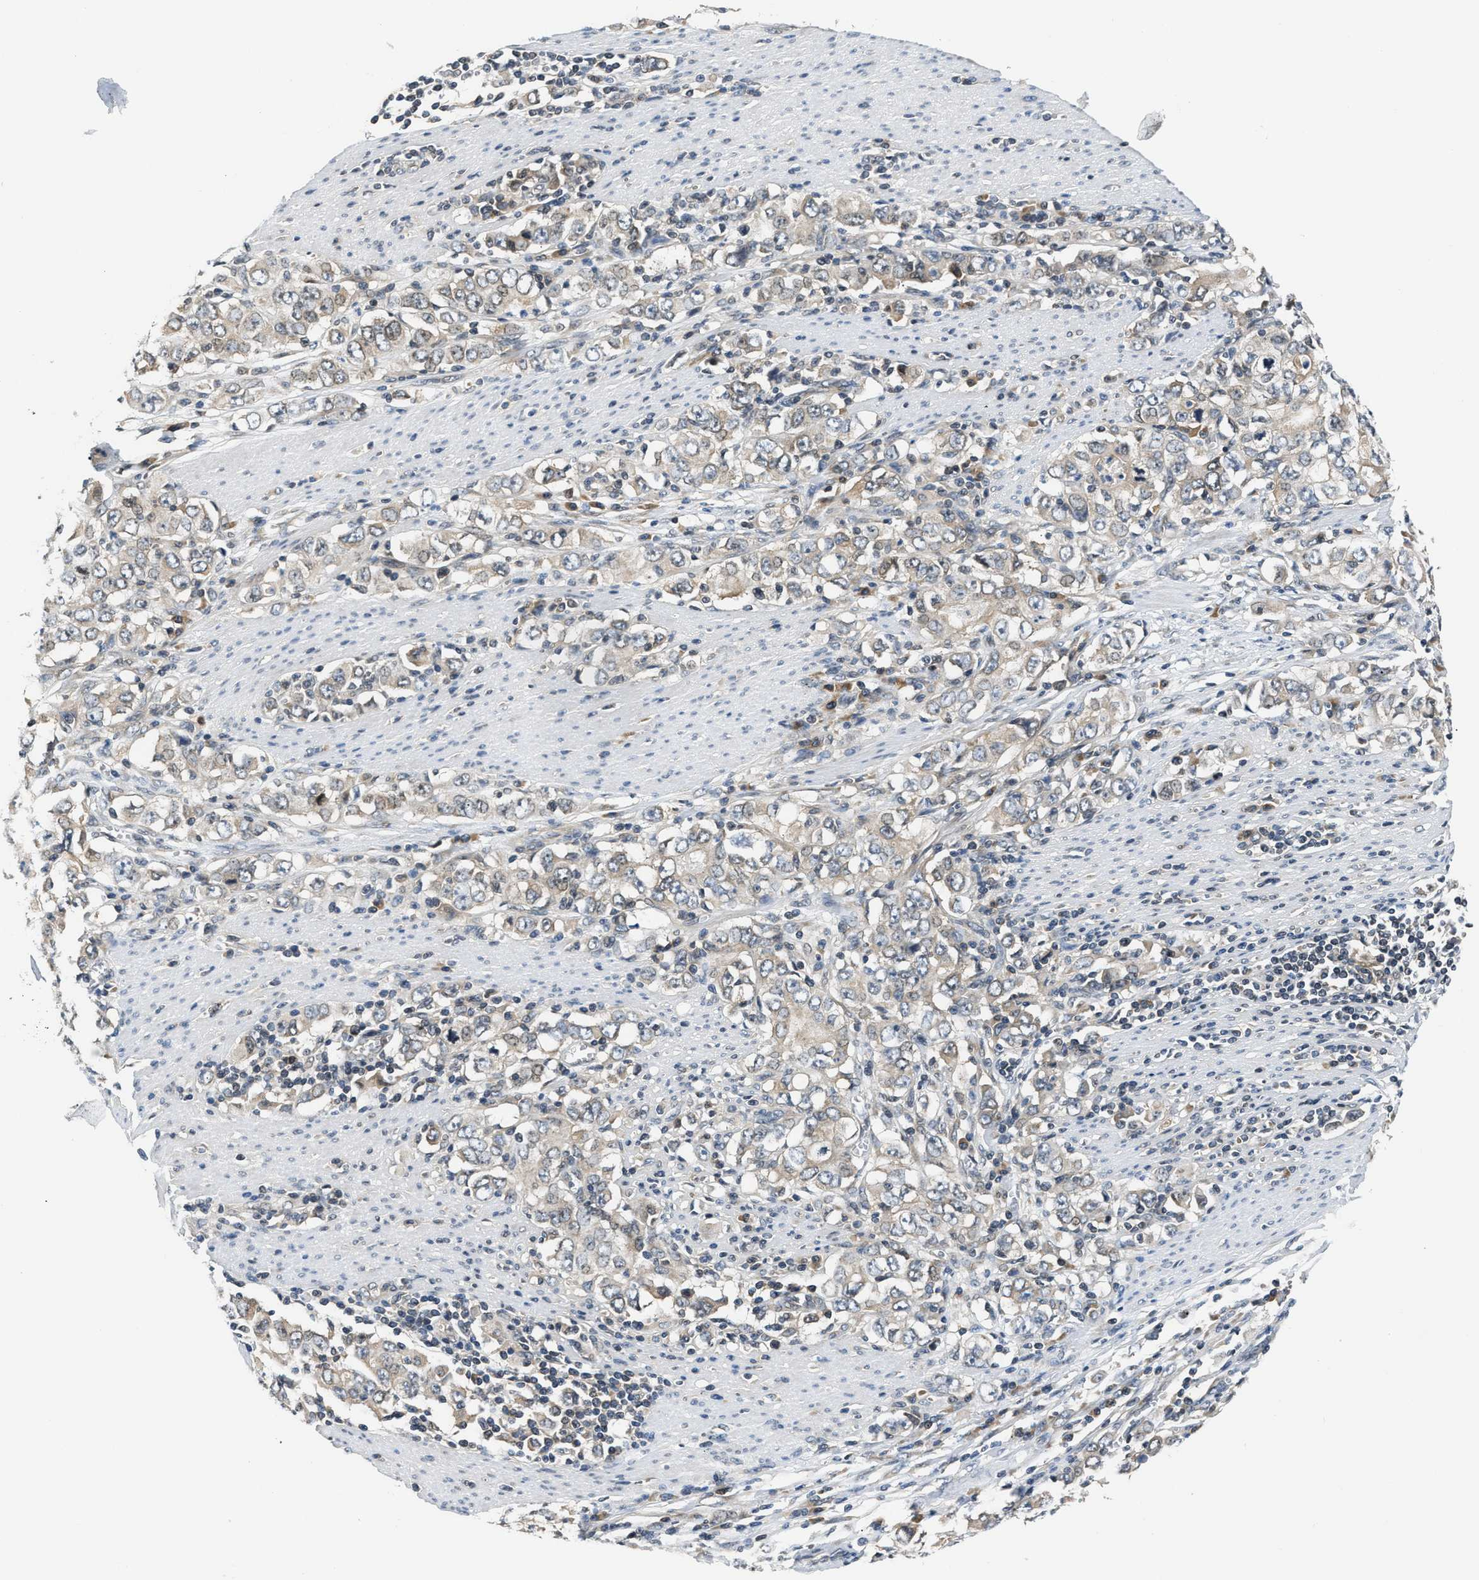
{"staining": {"intensity": "weak", "quantity": "<25%", "location": "cytoplasmic/membranous"}, "tissue": "stomach cancer", "cell_type": "Tumor cells", "image_type": "cancer", "snomed": [{"axis": "morphology", "description": "Adenocarcinoma, NOS"}, {"axis": "topography", "description": "Stomach, lower"}], "caption": "There is no significant positivity in tumor cells of stomach adenocarcinoma.", "gene": "RAB29", "patient": {"sex": "female", "age": 72}}